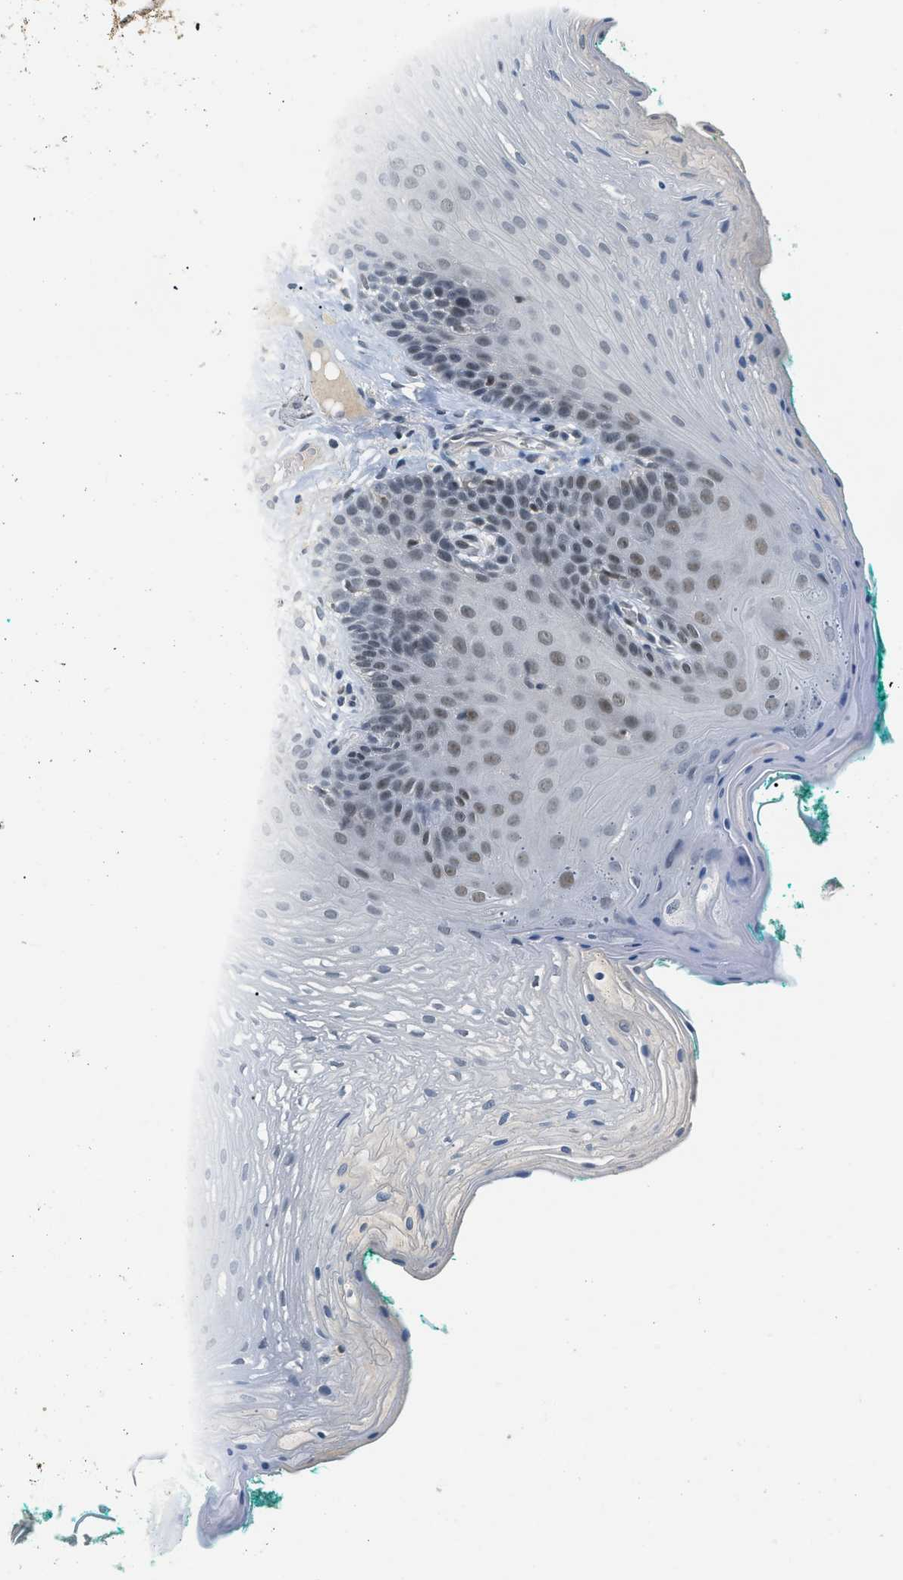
{"staining": {"intensity": "weak", "quantity": "25%-75%", "location": "nuclear"}, "tissue": "oral mucosa", "cell_type": "Squamous epithelial cells", "image_type": "normal", "snomed": [{"axis": "morphology", "description": "Normal tissue, NOS"}, {"axis": "topography", "description": "Oral tissue"}], "caption": "Benign oral mucosa was stained to show a protein in brown. There is low levels of weak nuclear positivity in about 25%-75% of squamous epithelial cells. The staining was performed using DAB (3,3'-diaminobenzidine), with brown indicating positive protein expression. Nuclei are stained blue with hematoxylin.", "gene": "MZF1", "patient": {"sex": "male", "age": 58}}